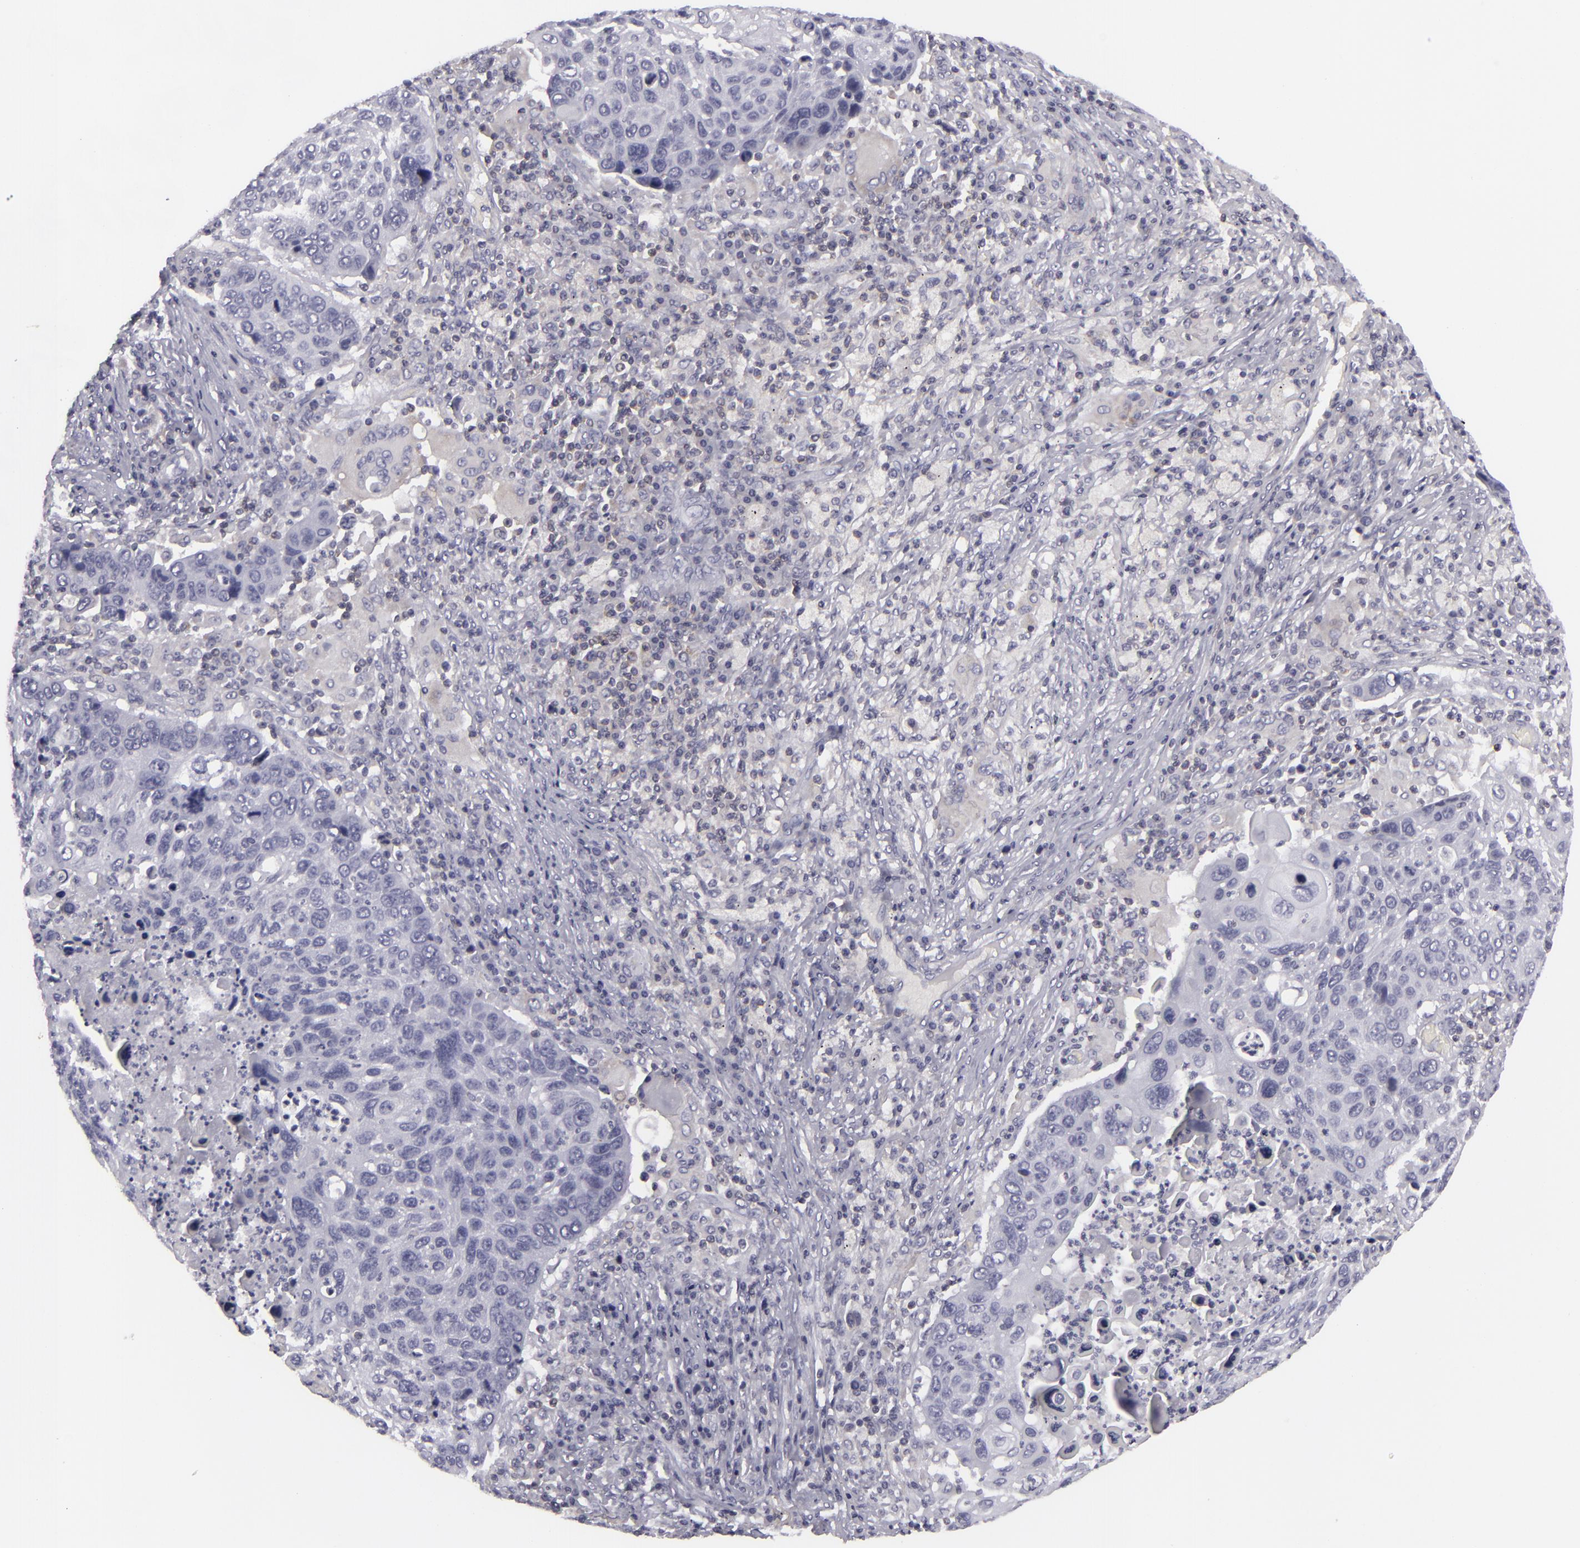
{"staining": {"intensity": "negative", "quantity": "none", "location": "none"}, "tissue": "lung cancer", "cell_type": "Tumor cells", "image_type": "cancer", "snomed": [{"axis": "morphology", "description": "Squamous cell carcinoma, NOS"}, {"axis": "topography", "description": "Lung"}], "caption": "An immunohistochemistry (IHC) photomicrograph of lung cancer is shown. There is no staining in tumor cells of lung cancer.", "gene": "KCNAB2", "patient": {"sex": "male", "age": 68}}